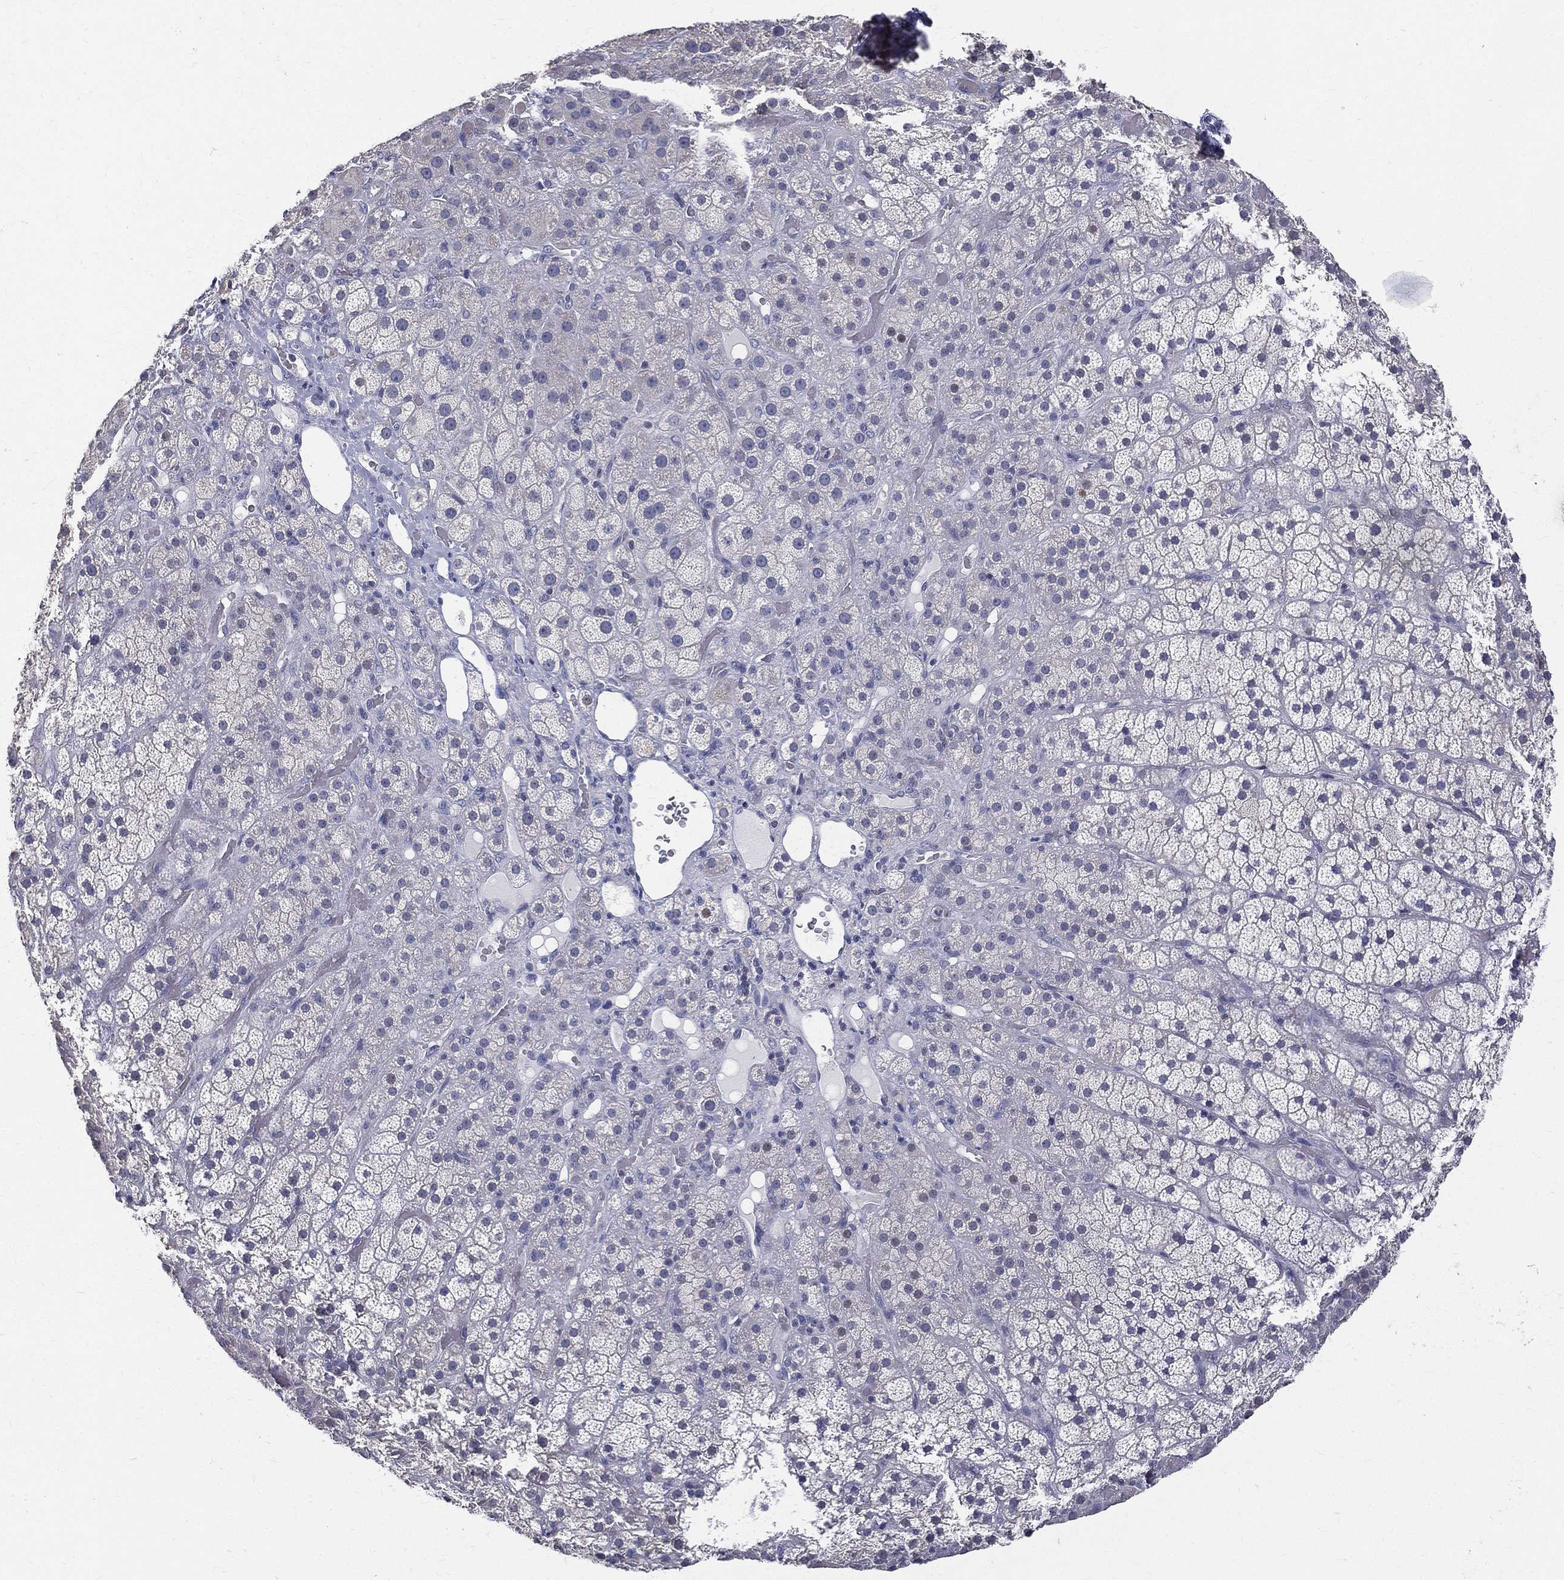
{"staining": {"intensity": "negative", "quantity": "none", "location": "none"}, "tissue": "adrenal gland", "cell_type": "Glandular cells", "image_type": "normal", "snomed": [{"axis": "morphology", "description": "Normal tissue, NOS"}, {"axis": "topography", "description": "Adrenal gland"}], "caption": "Photomicrograph shows no protein expression in glandular cells of unremarkable adrenal gland.", "gene": "ETNPPL", "patient": {"sex": "male", "age": 57}}